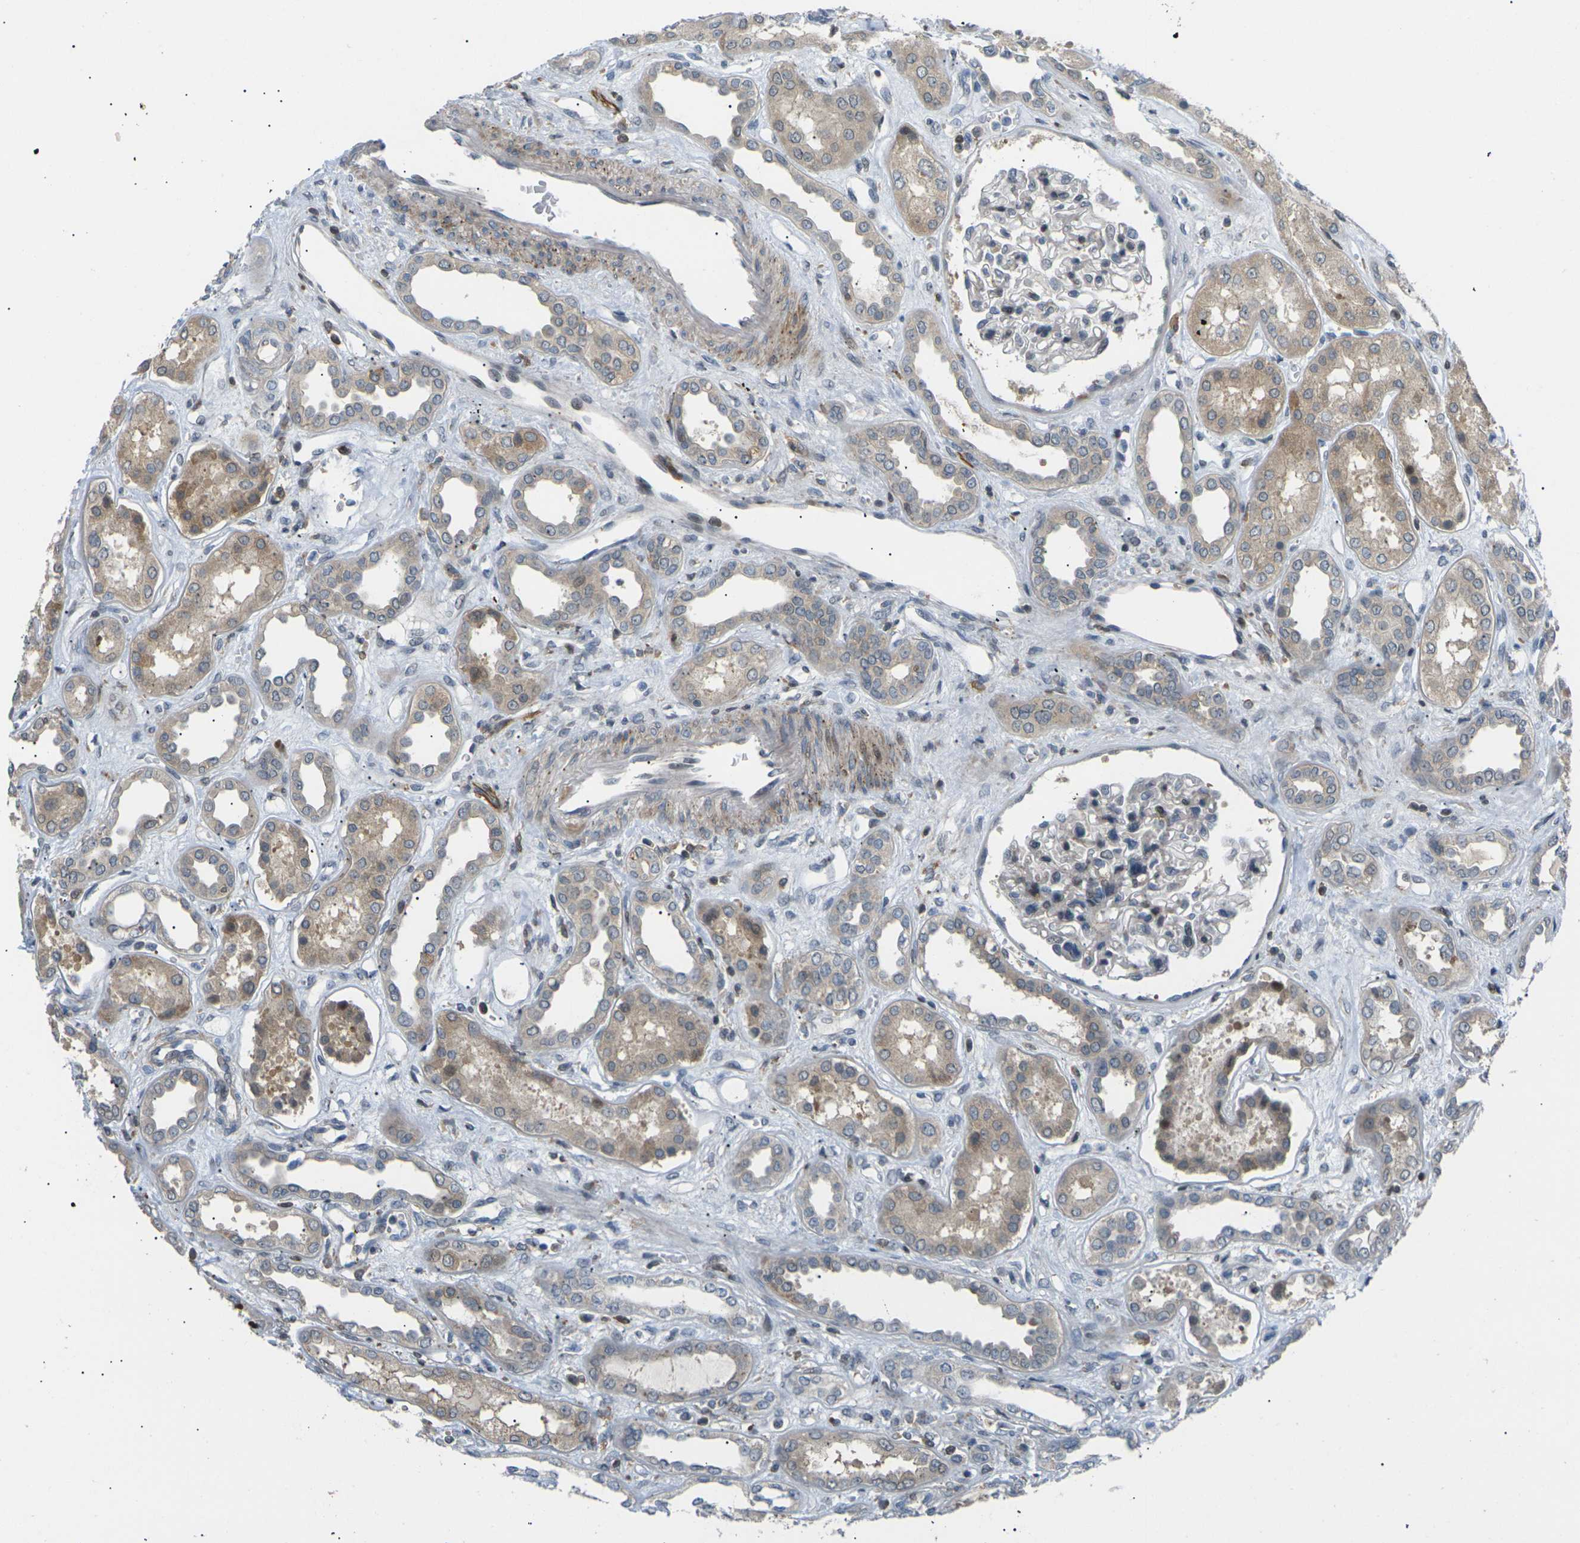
{"staining": {"intensity": "negative", "quantity": "none", "location": "none"}, "tissue": "kidney", "cell_type": "Cells in glomeruli", "image_type": "normal", "snomed": [{"axis": "morphology", "description": "Normal tissue, NOS"}, {"axis": "topography", "description": "Kidney"}], "caption": "Immunohistochemistry image of unremarkable human kidney stained for a protein (brown), which demonstrates no staining in cells in glomeruli.", "gene": "RPS6KA3", "patient": {"sex": "male", "age": 59}}